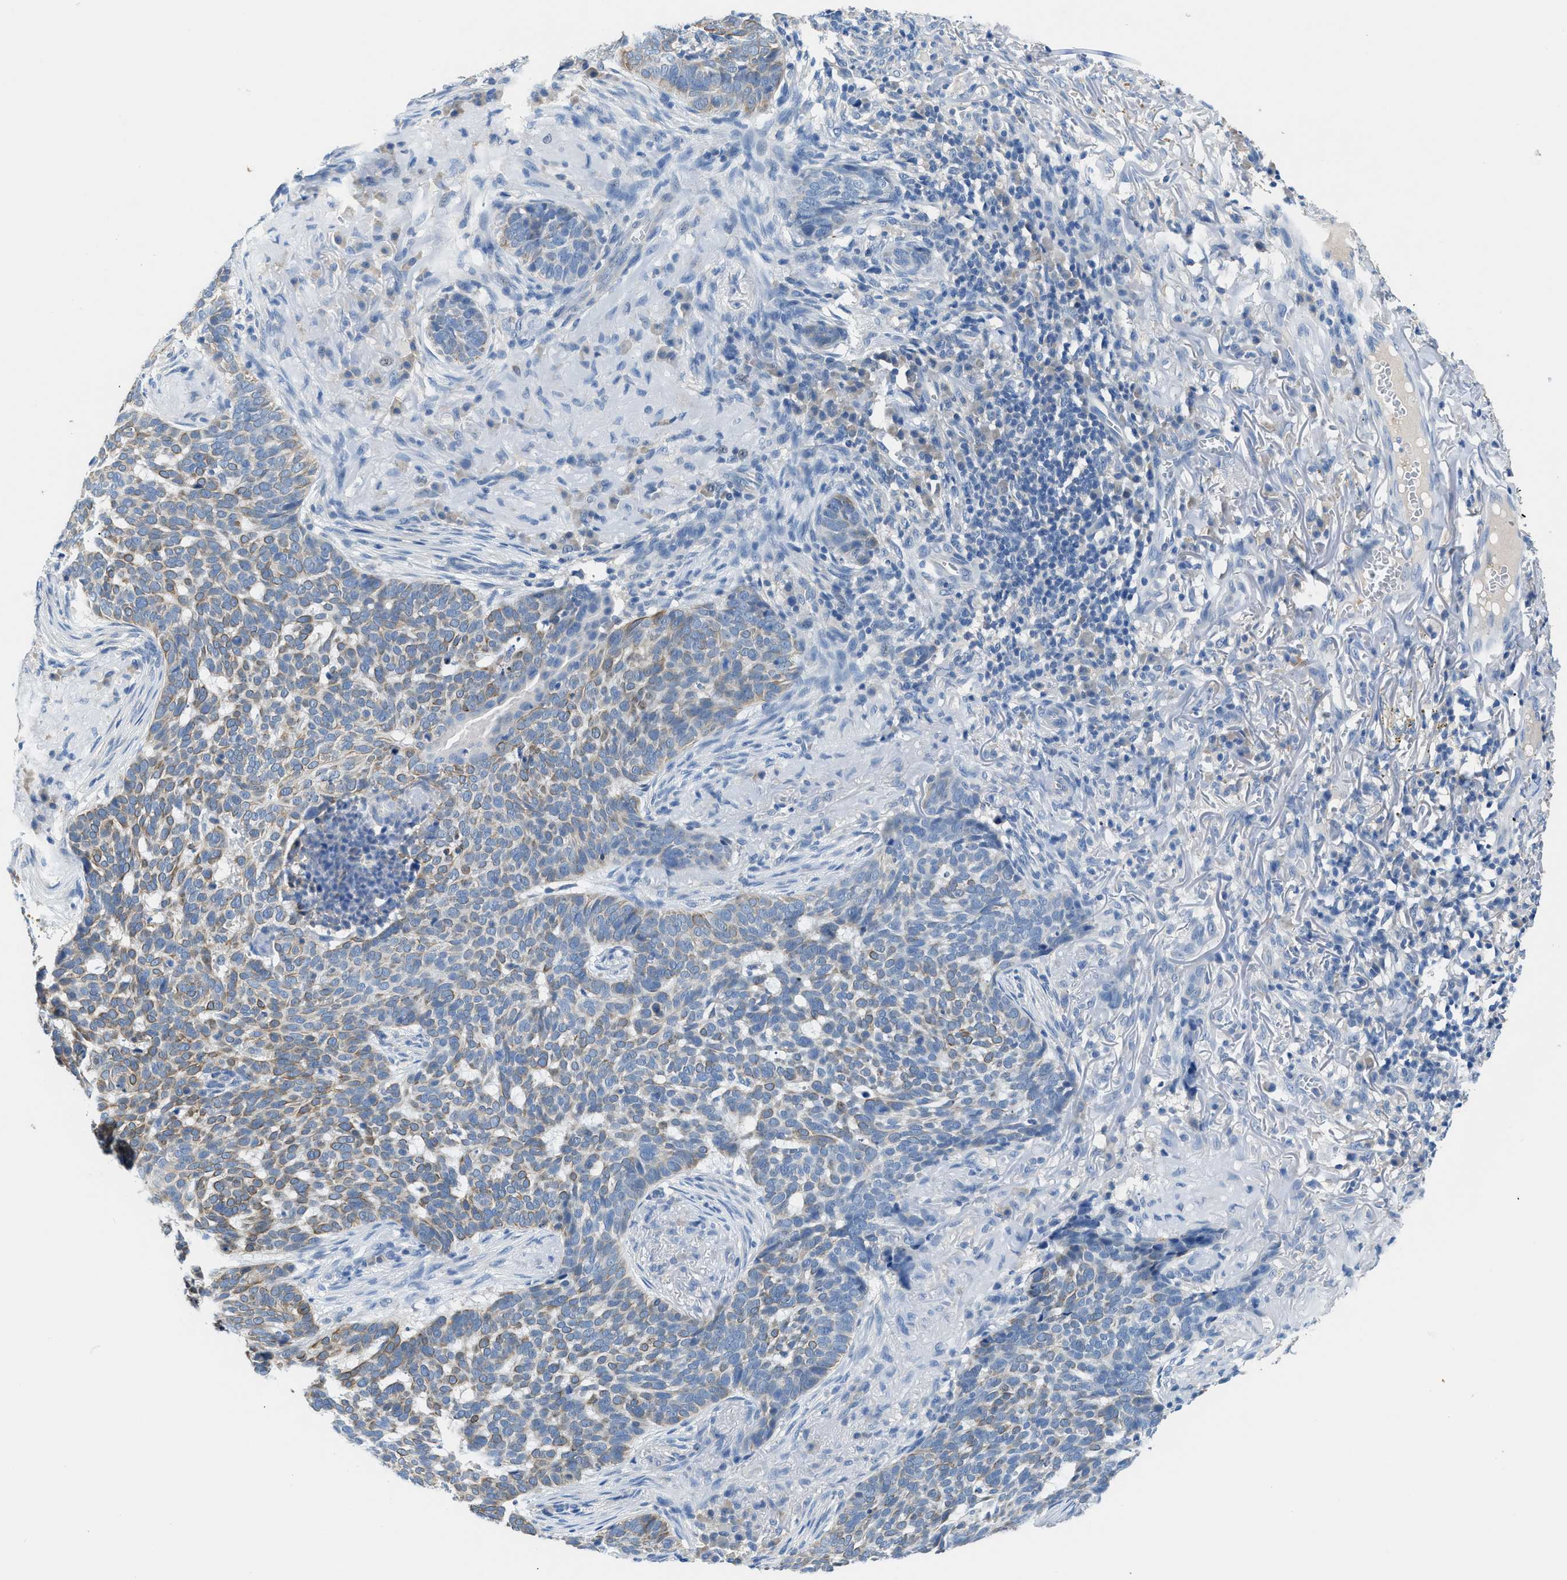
{"staining": {"intensity": "moderate", "quantity": ">75%", "location": "cytoplasmic/membranous"}, "tissue": "skin cancer", "cell_type": "Tumor cells", "image_type": "cancer", "snomed": [{"axis": "morphology", "description": "Basal cell carcinoma"}, {"axis": "topography", "description": "Skin"}], "caption": "The photomicrograph shows a brown stain indicating the presence of a protein in the cytoplasmic/membranous of tumor cells in skin cancer.", "gene": "SLC10A6", "patient": {"sex": "male", "age": 85}}